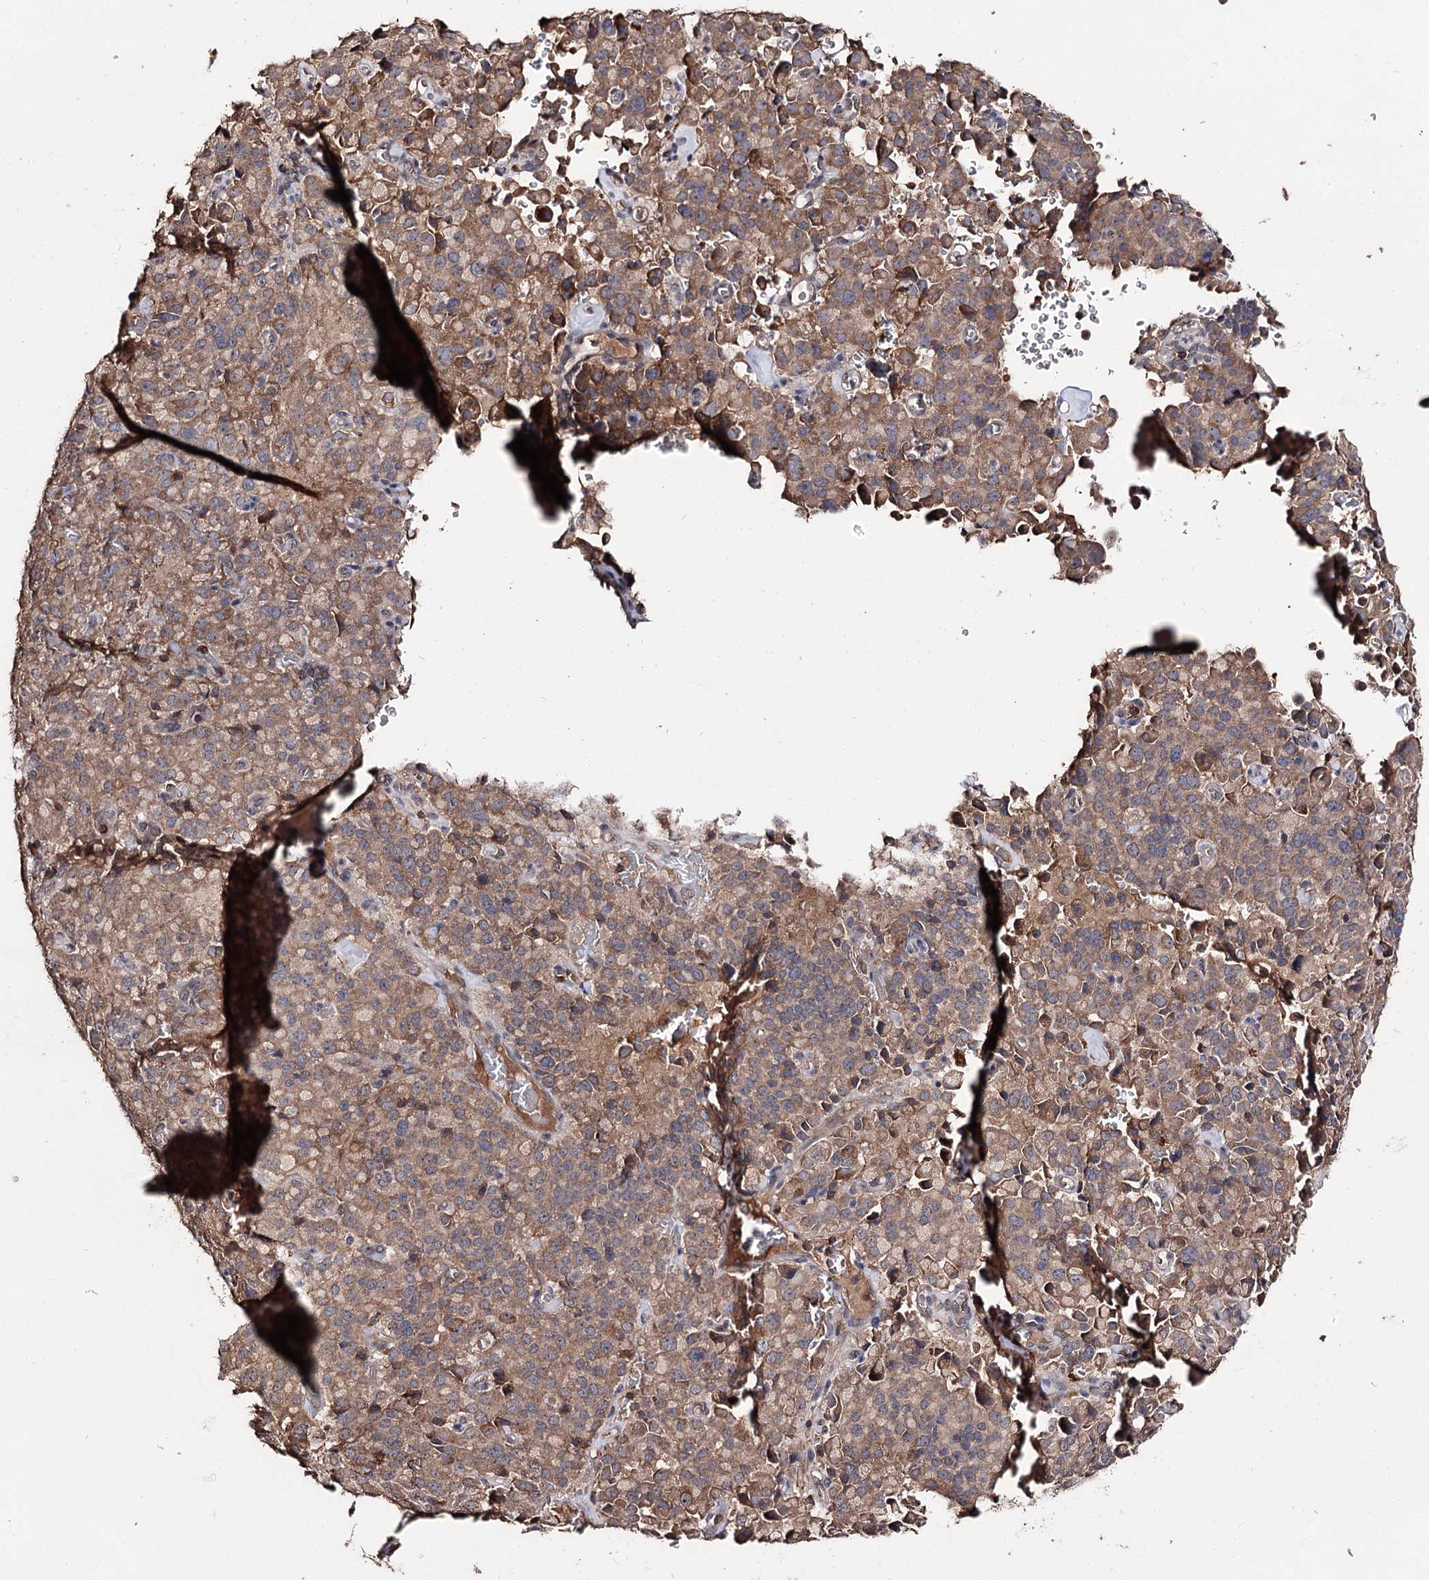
{"staining": {"intensity": "moderate", "quantity": ">75%", "location": "cytoplasmic/membranous"}, "tissue": "pancreatic cancer", "cell_type": "Tumor cells", "image_type": "cancer", "snomed": [{"axis": "morphology", "description": "Adenocarcinoma, NOS"}, {"axis": "topography", "description": "Pancreas"}], "caption": "The micrograph displays immunohistochemical staining of pancreatic cancer (adenocarcinoma). There is moderate cytoplasmic/membranous staining is identified in about >75% of tumor cells. The staining was performed using DAB to visualize the protein expression in brown, while the nuclei were stained in blue with hematoxylin (Magnification: 20x).", "gene": "FAM53B", "patient": {"sex": "male", "age": 65}}